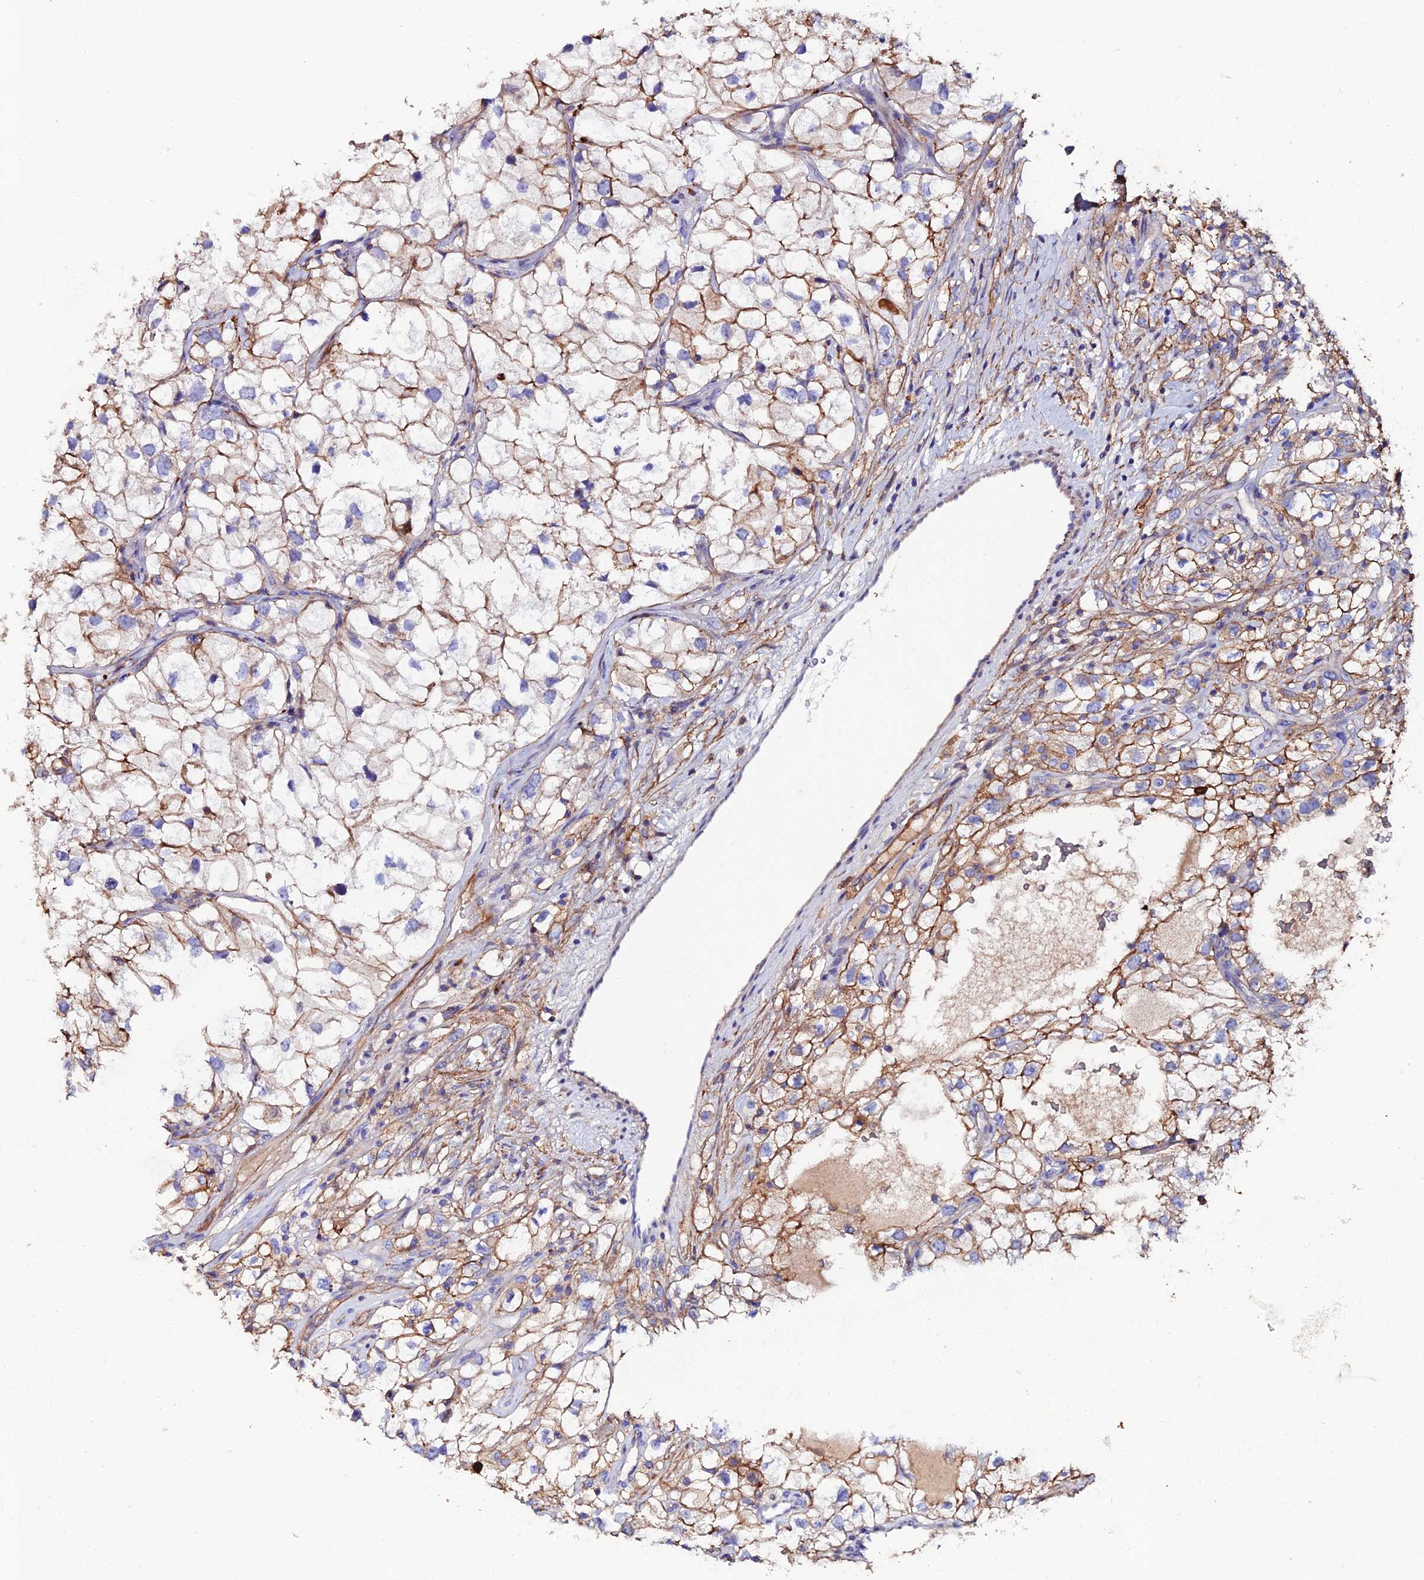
{"staining": {"intensity": "moderate", "quantity": "25%-75%", "location": "cytoplasmic/membranous"}, "tissue": "renal cancer", "cell_type": "Tumor cells", "image_type": "cancer", "snomed": [{"axis": "morphology", "description": "Adenocarcinoma, NOS"}, {"axis": "topography", "description": "Kidney"}], "caption": "Immunohistochemistry (IHC) (DAB (3,3'-diaminobenzidine)) staining of renal adenocarcinoma shows moderate cytoplasmic/membranous protein staining in approximately 25%-75% of tumor cells.", "gene": "C6", "patient": {"sex": "male", "age": 59}}